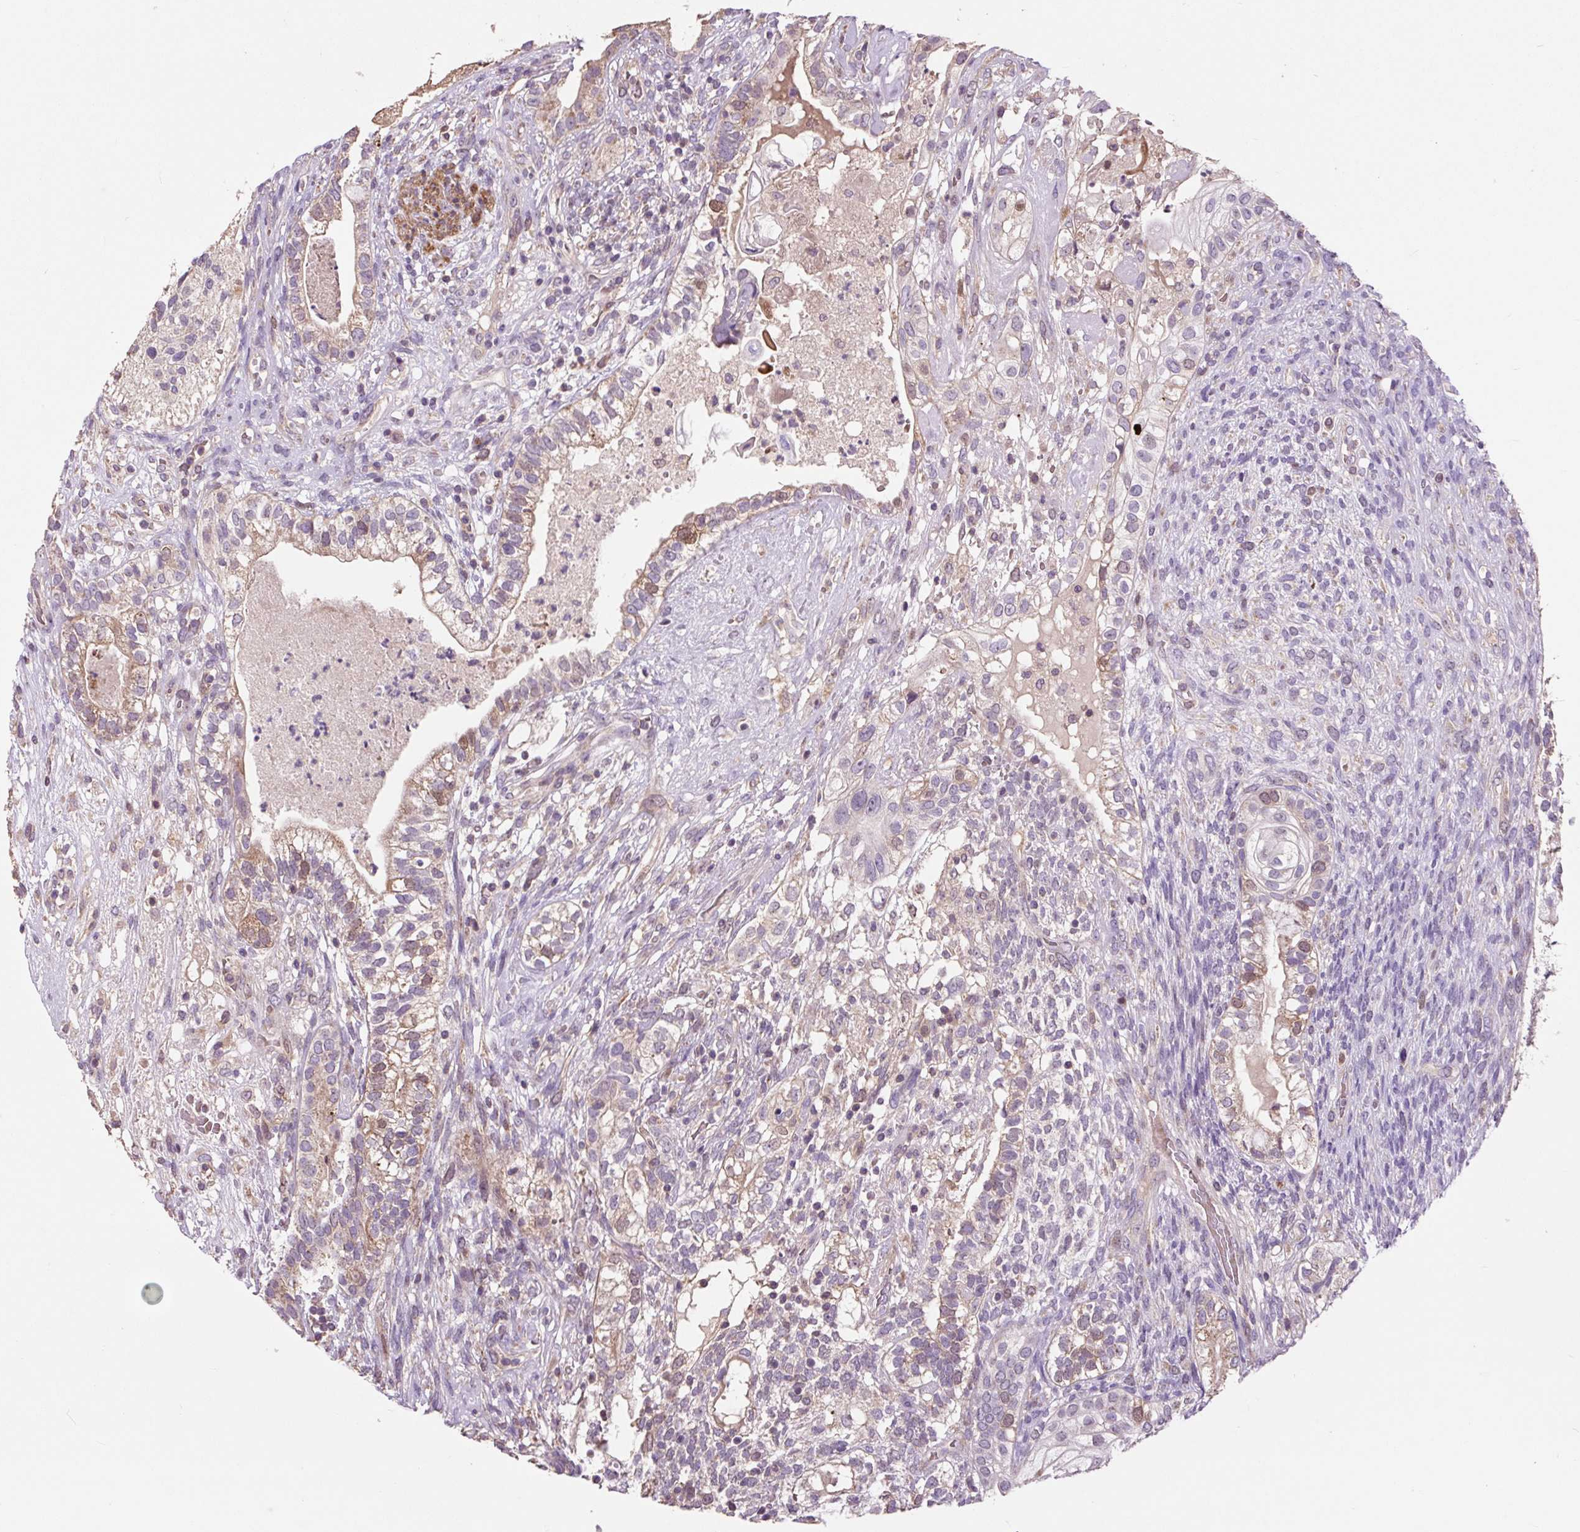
{"staining": {"intensity": "moderate", "quantity": "<25%", "location": "cytoplasmic/membranous"}, "tissue": "testis cancer", "cell_type": "Tumor cells", "image_type": "cancer", "snomed": [{"axis": "morphology", "description": "Seminoma, NOS"}, {"axis": "morphology", "description": "Carcinoma, Embryonal, NOS"}, {"axis": "topography", "description": "Testis"}], "caption": "There is low levels of moderate cytoplasmic/membranous staining in tumor cells of testis cancer, as demonstrated by immunohistochemical staining (brown color).", "gene": "PRIMPOL", "patient": {"sex": "male", "age": 41}}